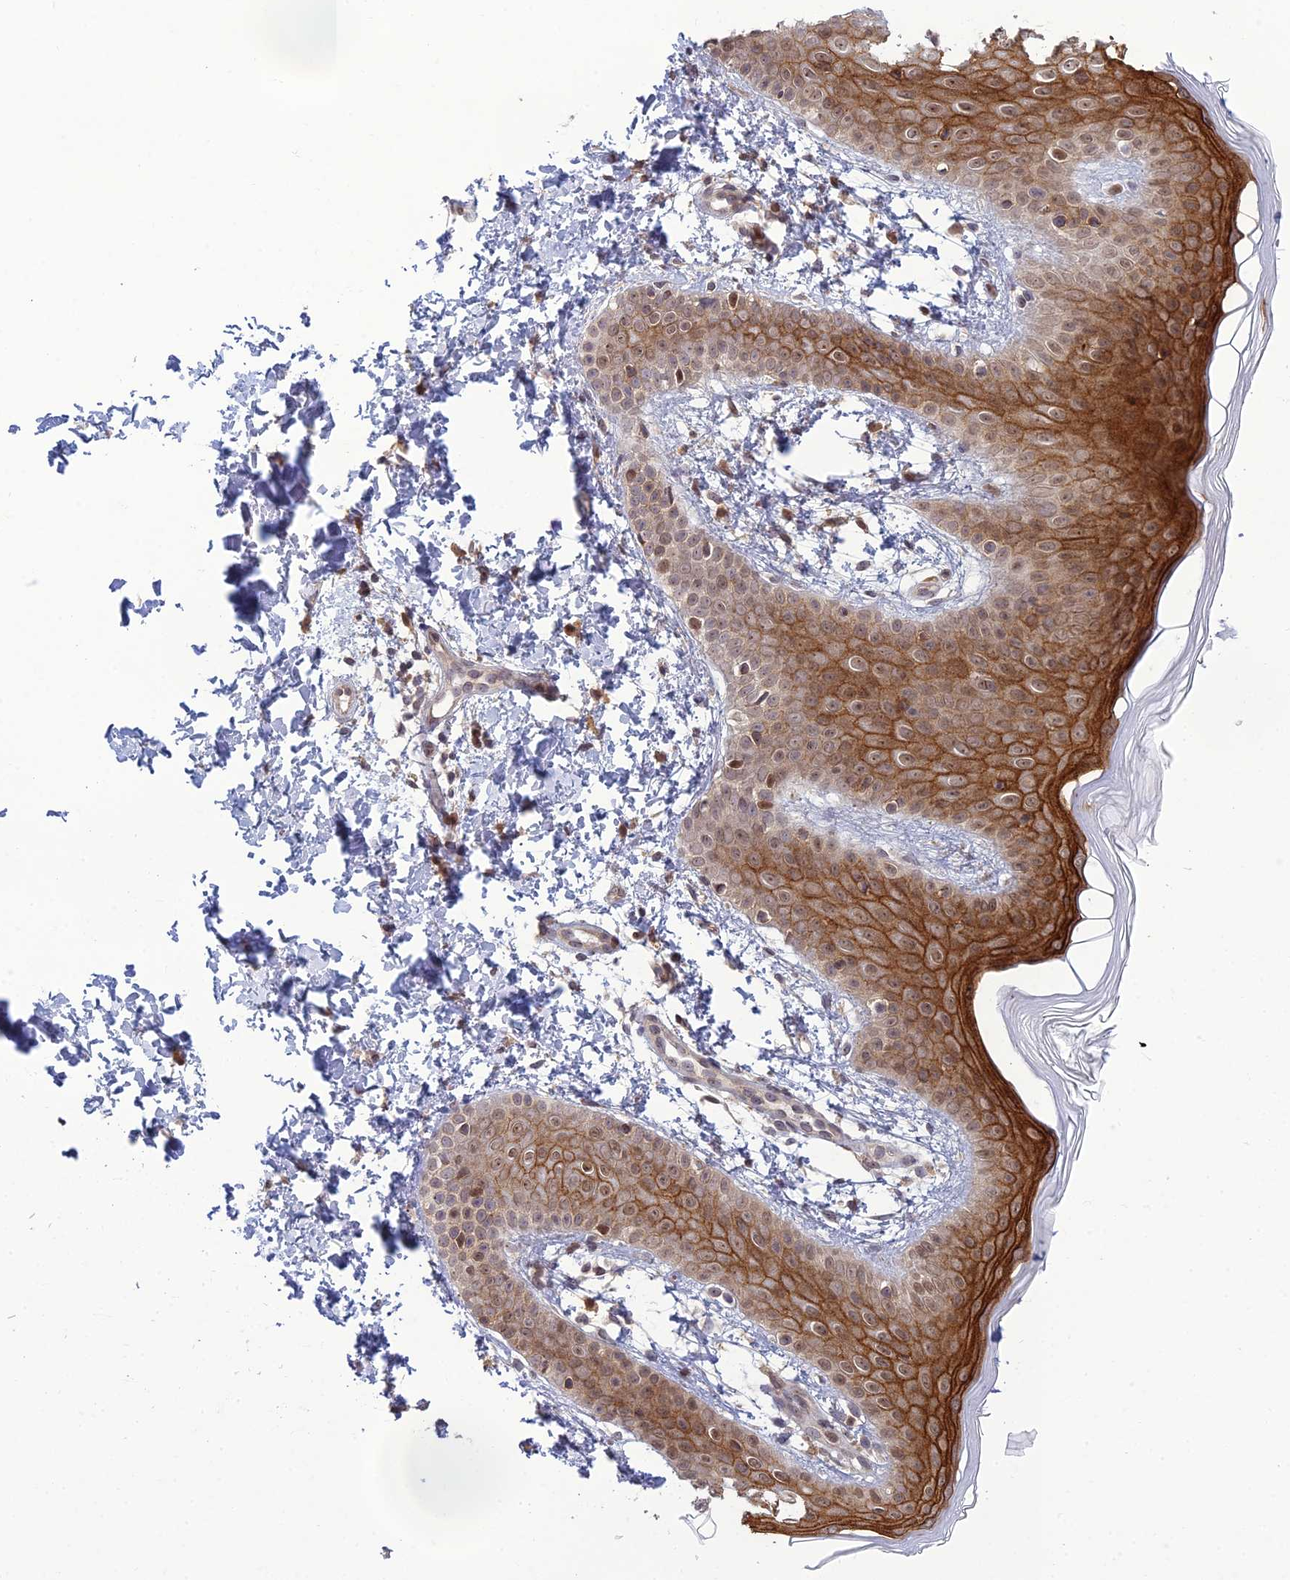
{"staining": {"intensity": "moderate", "quantity": ">75%", "location": "cytoplasmic/membranous,nuclear"}, "tissue": "skin", "cell_type": "Fibroblasts", "image_type": "normal", "snomed": [{"axis": "morphology", "description": "Normal tissue, NOS"}, {"axis": "topography", "description": "Skin"}], "caption": "Immunohistochemistry micrograph of unremarkable skin: skin stained using immunohistochemistry (IHC) exhibits medium levels of moderate protein expression localized specifically in the cytoplasmic/membranous,nuclear of fibroblasts, appearing as a cytoplasmic/membranous,nuclear brown color.", "gene": "DTX2", "patient": {"sex": "male", "age": 36}}